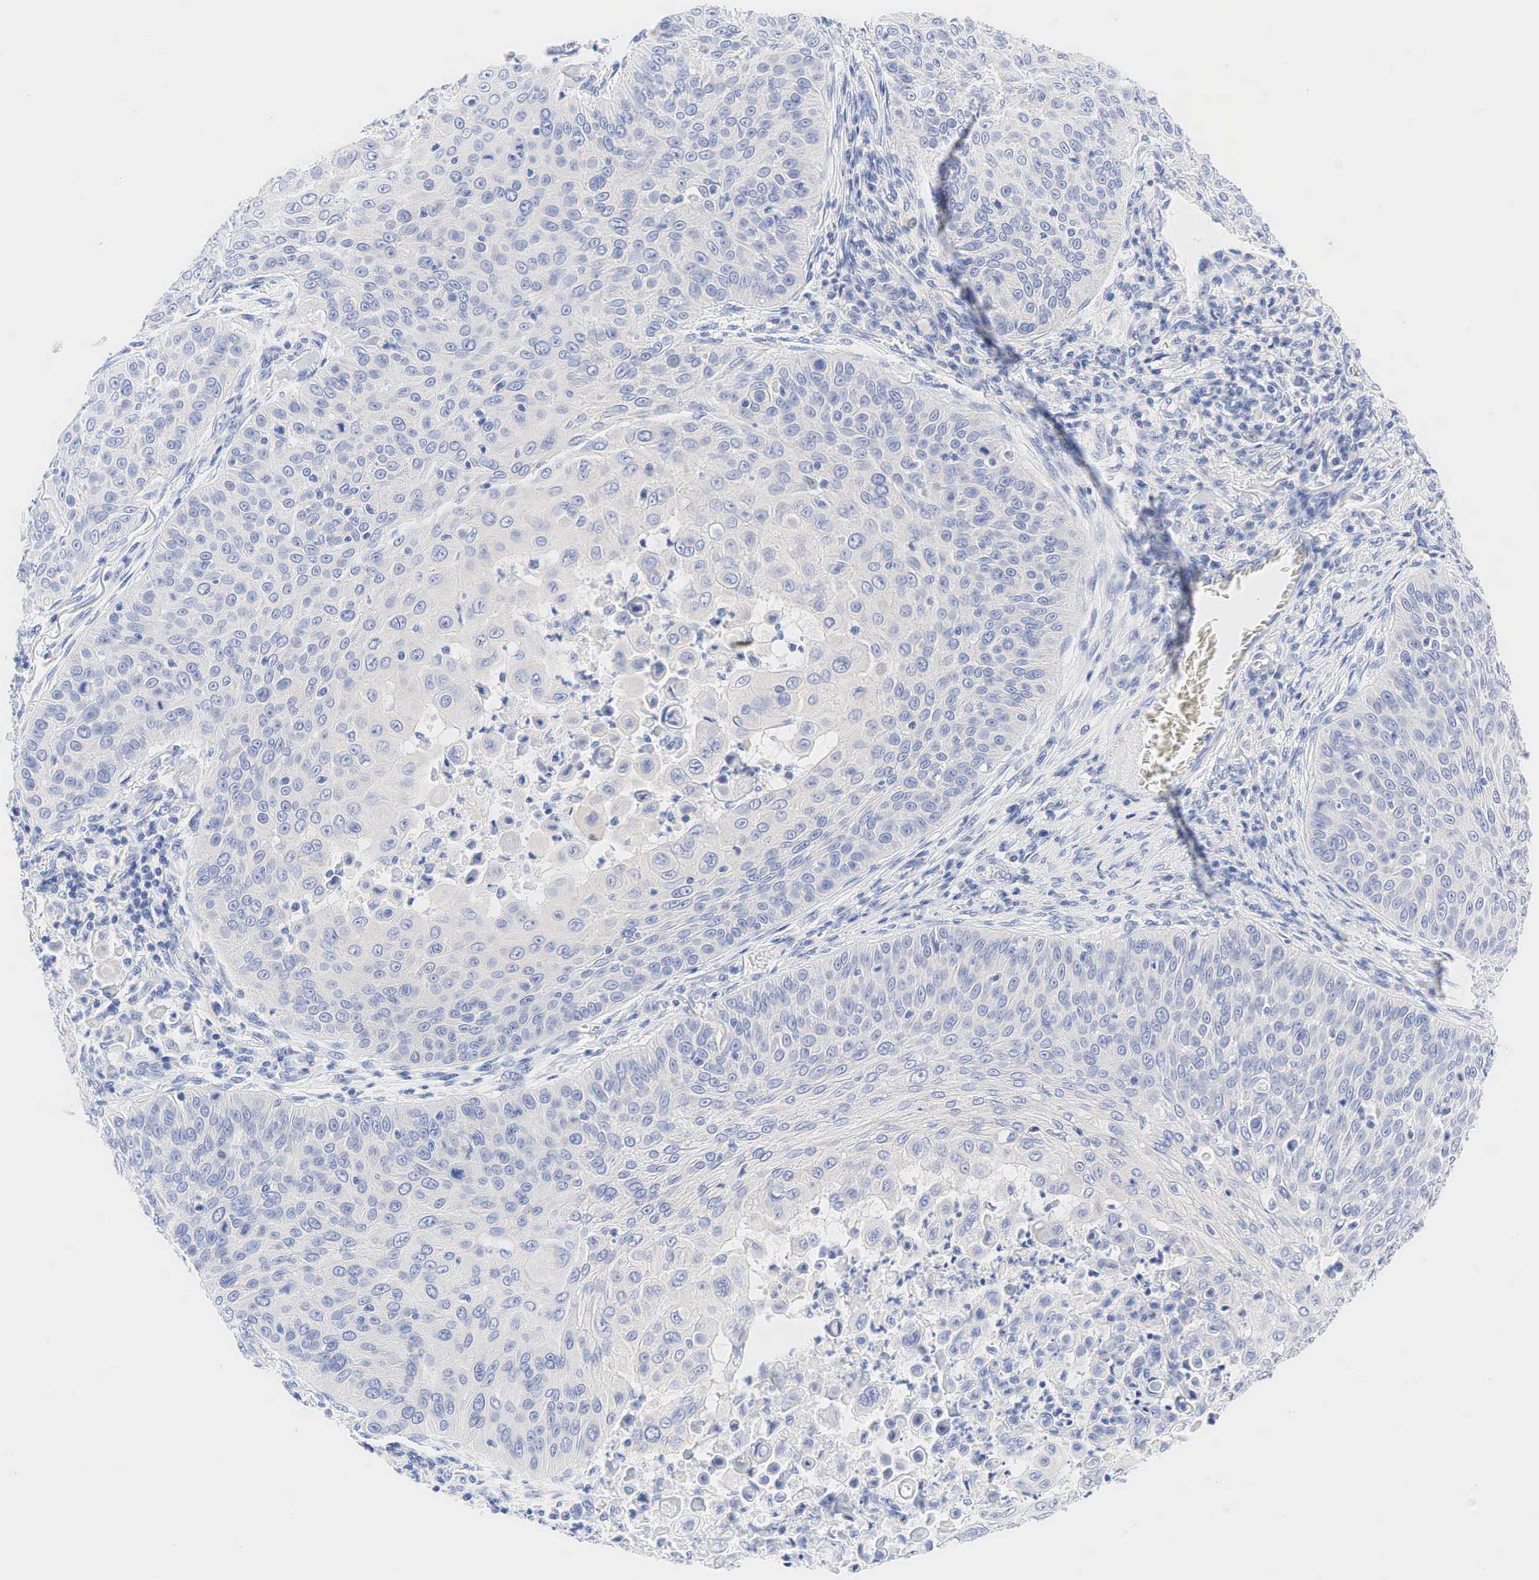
{"staining": {"intensity": "negative", "quantity": "none", "location": "none"}, "tissue": "skin cancer", "cell_type": "Tumor cells", "image_type": "cancer", "snomed": [{"axis": "morphology", "description": "Squamous cell carcinoma, NOS"}, {"axis": "topography", "description": "Skin"}], "caption": "The immunohistochemistry histopathology image has no significant positivity in tumor cells of skin cancer tissue. (DAB (3,3'-diaminobenzidine) IHC, high magnification).", "gene": "AR", "patient": {"sex": "male", "age": 82}}